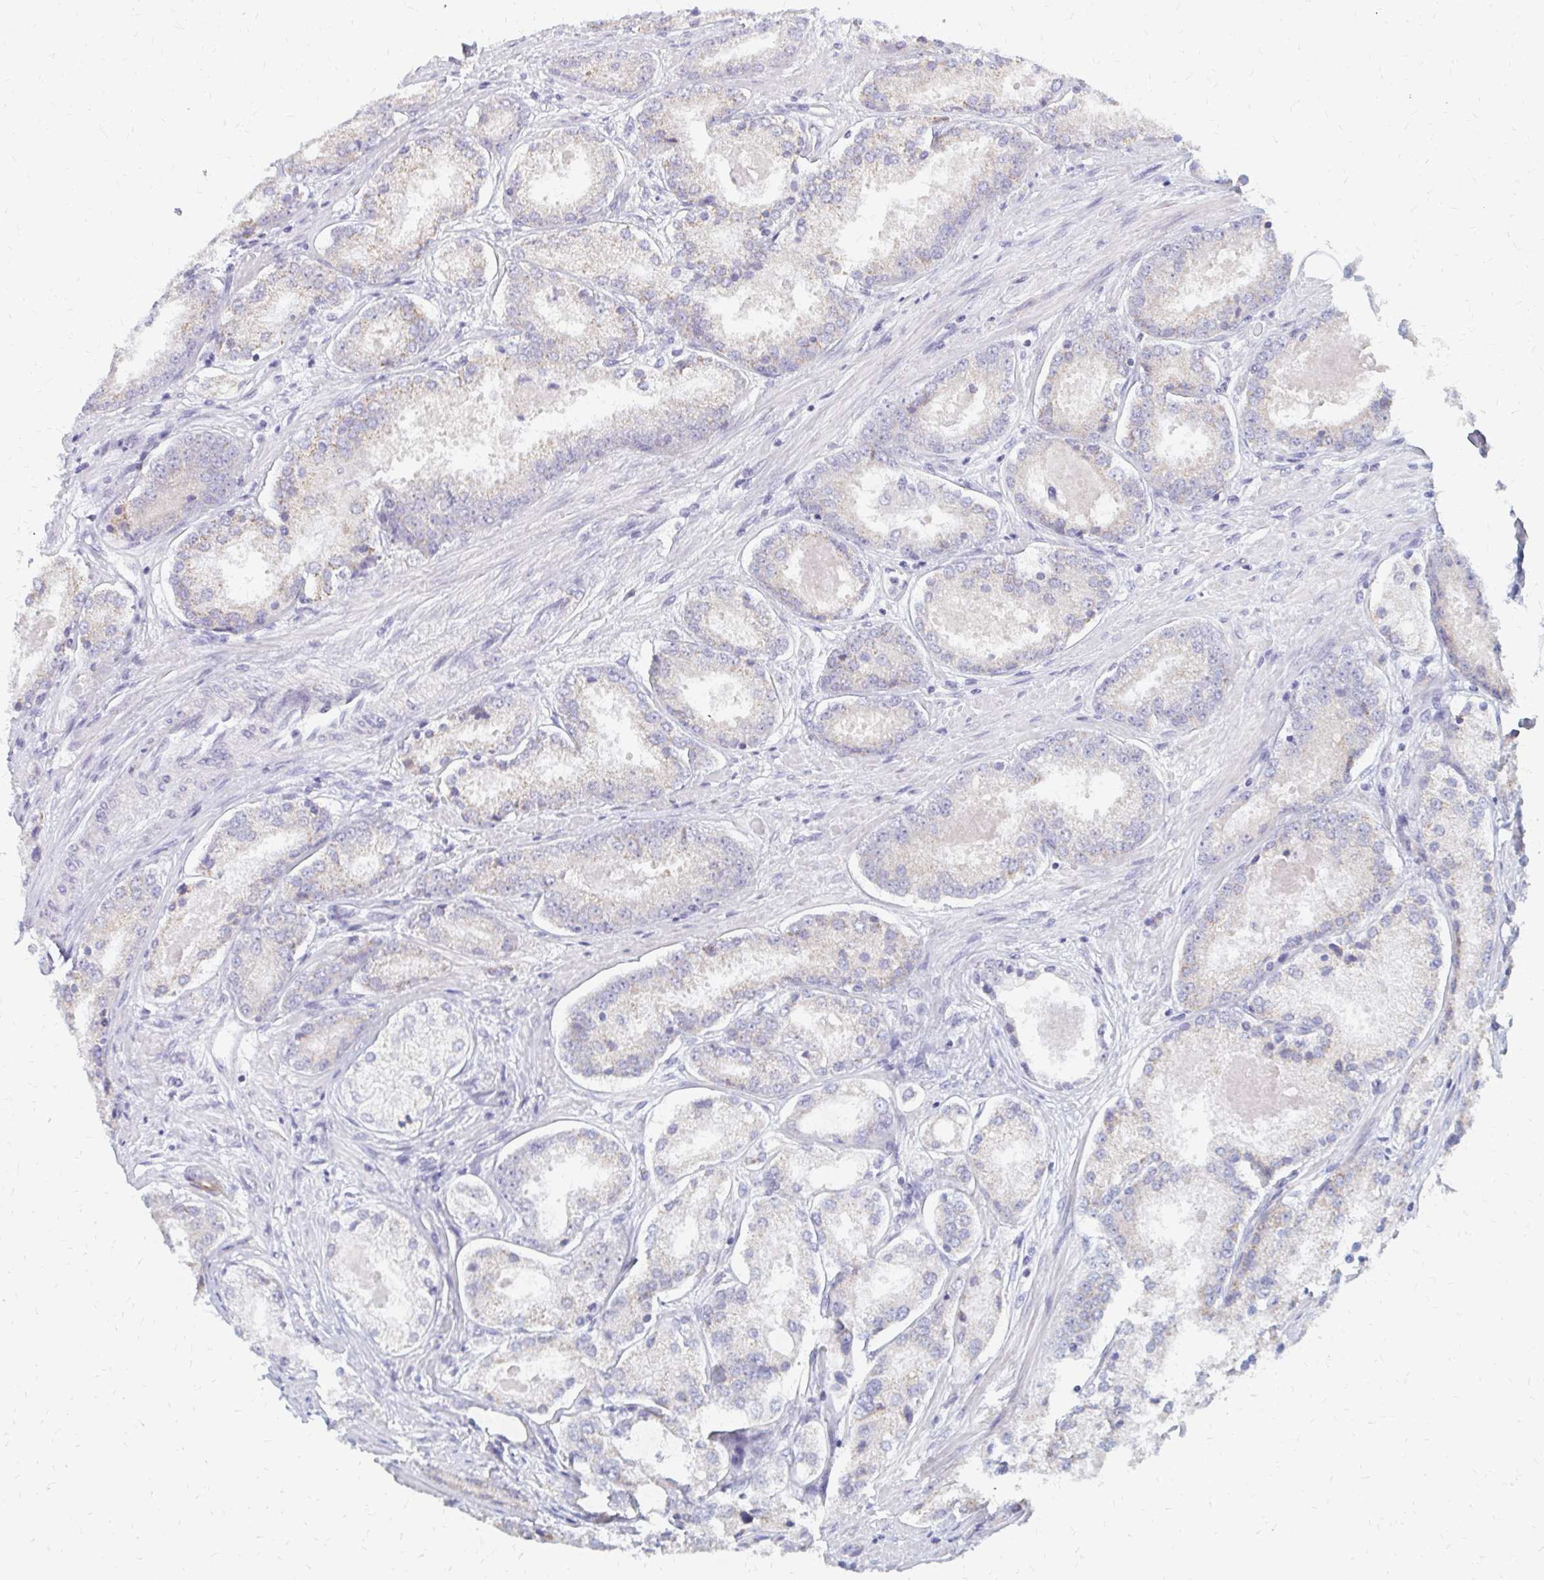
{"staining": {"intensity": "weak", "quantity": "<25%", "location": "cytoplasmic/membranous"}, "tissue": "prostate cancer", "cell_type": "Tumor cells", "image_type": "cancer", "snomed": [{"axis": "morphology", "description": "Adenocarcinoma, Low grade"}, {"axis": "topography", "description": "Prostate"}], "caption": "The histopathology image shows no staining of tumor cells in low-grade adenocarcinoma (prostate).", "gene": "OR10V1", "patient": {"sex": "male", "age": 68}}